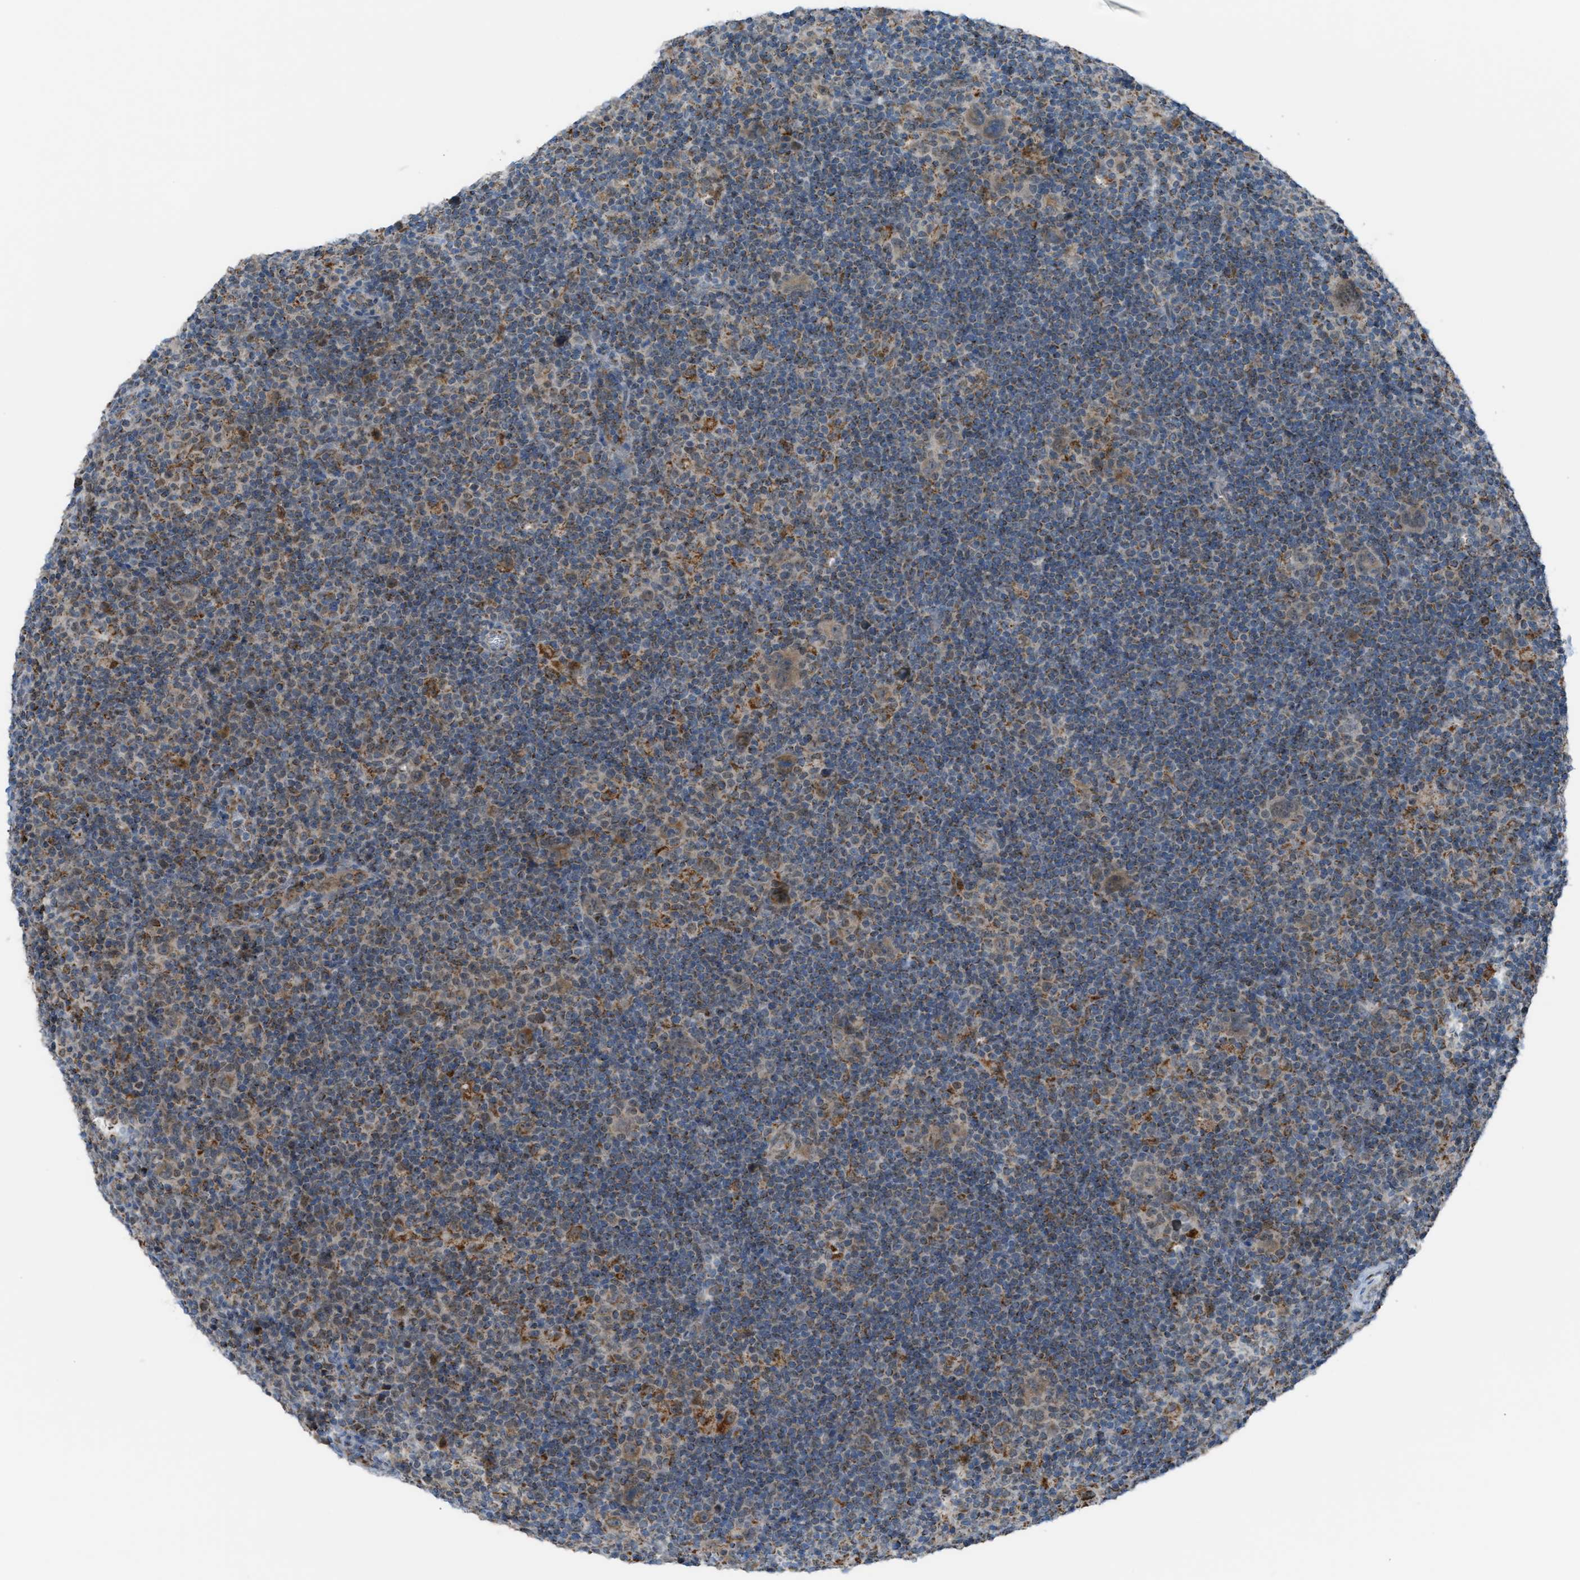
{"staining": {"intensity": "weak", "quantity": ">75%", "location": "cytoplasmic/membranous"}, "tissue": "lymphoma", "cell_type": "Tumor cells", "image_type": "cancer", "snomed": [{"axis": "morphology", "description": "Hodgkin's disease, NOS"}, {"axis": "topography", "description": "Lymph node"}], "caption": "Protein positivity by immunohistochemistry (IHC) demonstrates weak cytoplasmic/membranous expression in about >75% of tumor cells in Hodgkin's disease.", "gene": "SRM", "patient": {"sex": "female", "age": 57}}